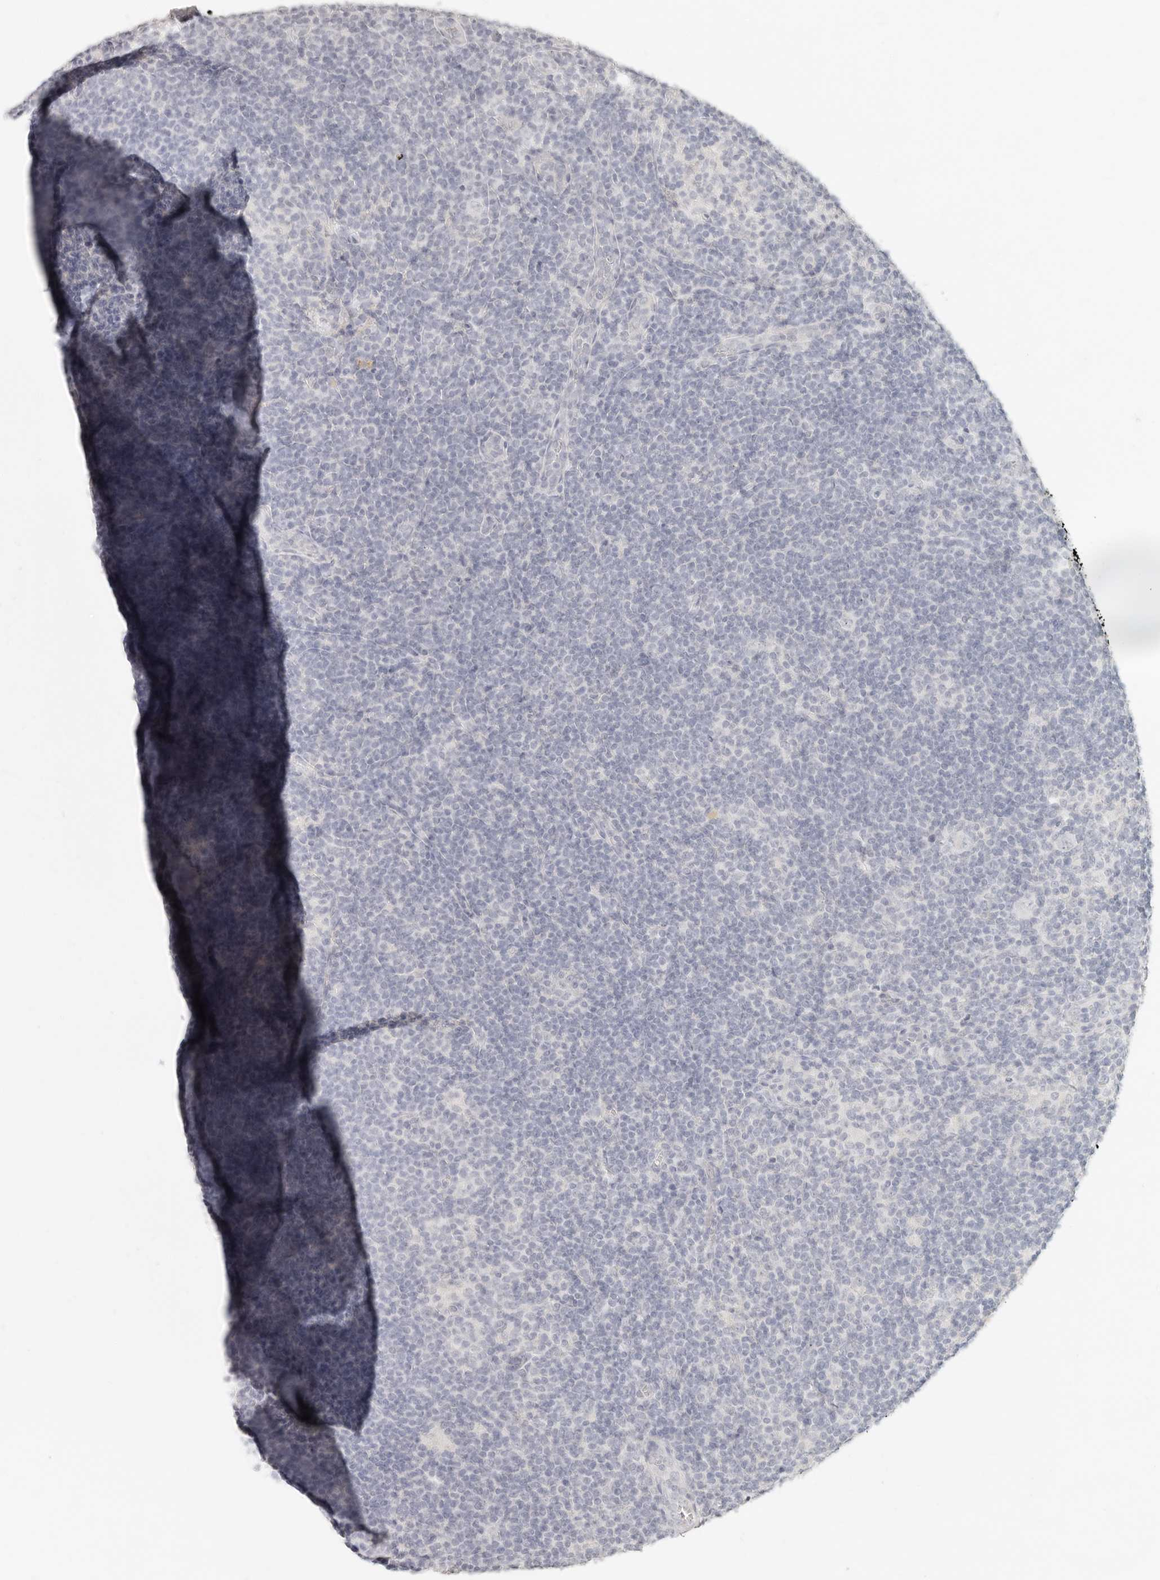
{"staining": {"intensity": "negative", "quantity": "none", "location": "none"}, "tissue": "lymphoma", "cell_type": "Tumor cells", "image_type": "cancer", "snomed": [{"axis": "morphology", "description": "Hodgkin's disease, NOS"}, {"axis": "topography", "description": "Lymph node"}], "caption": "Immunohistochemical staining of lymphoma demonstrates no significant expression in tumor cells.", "gene": "EPCAM", "patient": {"sex": "female", "age": 57}}